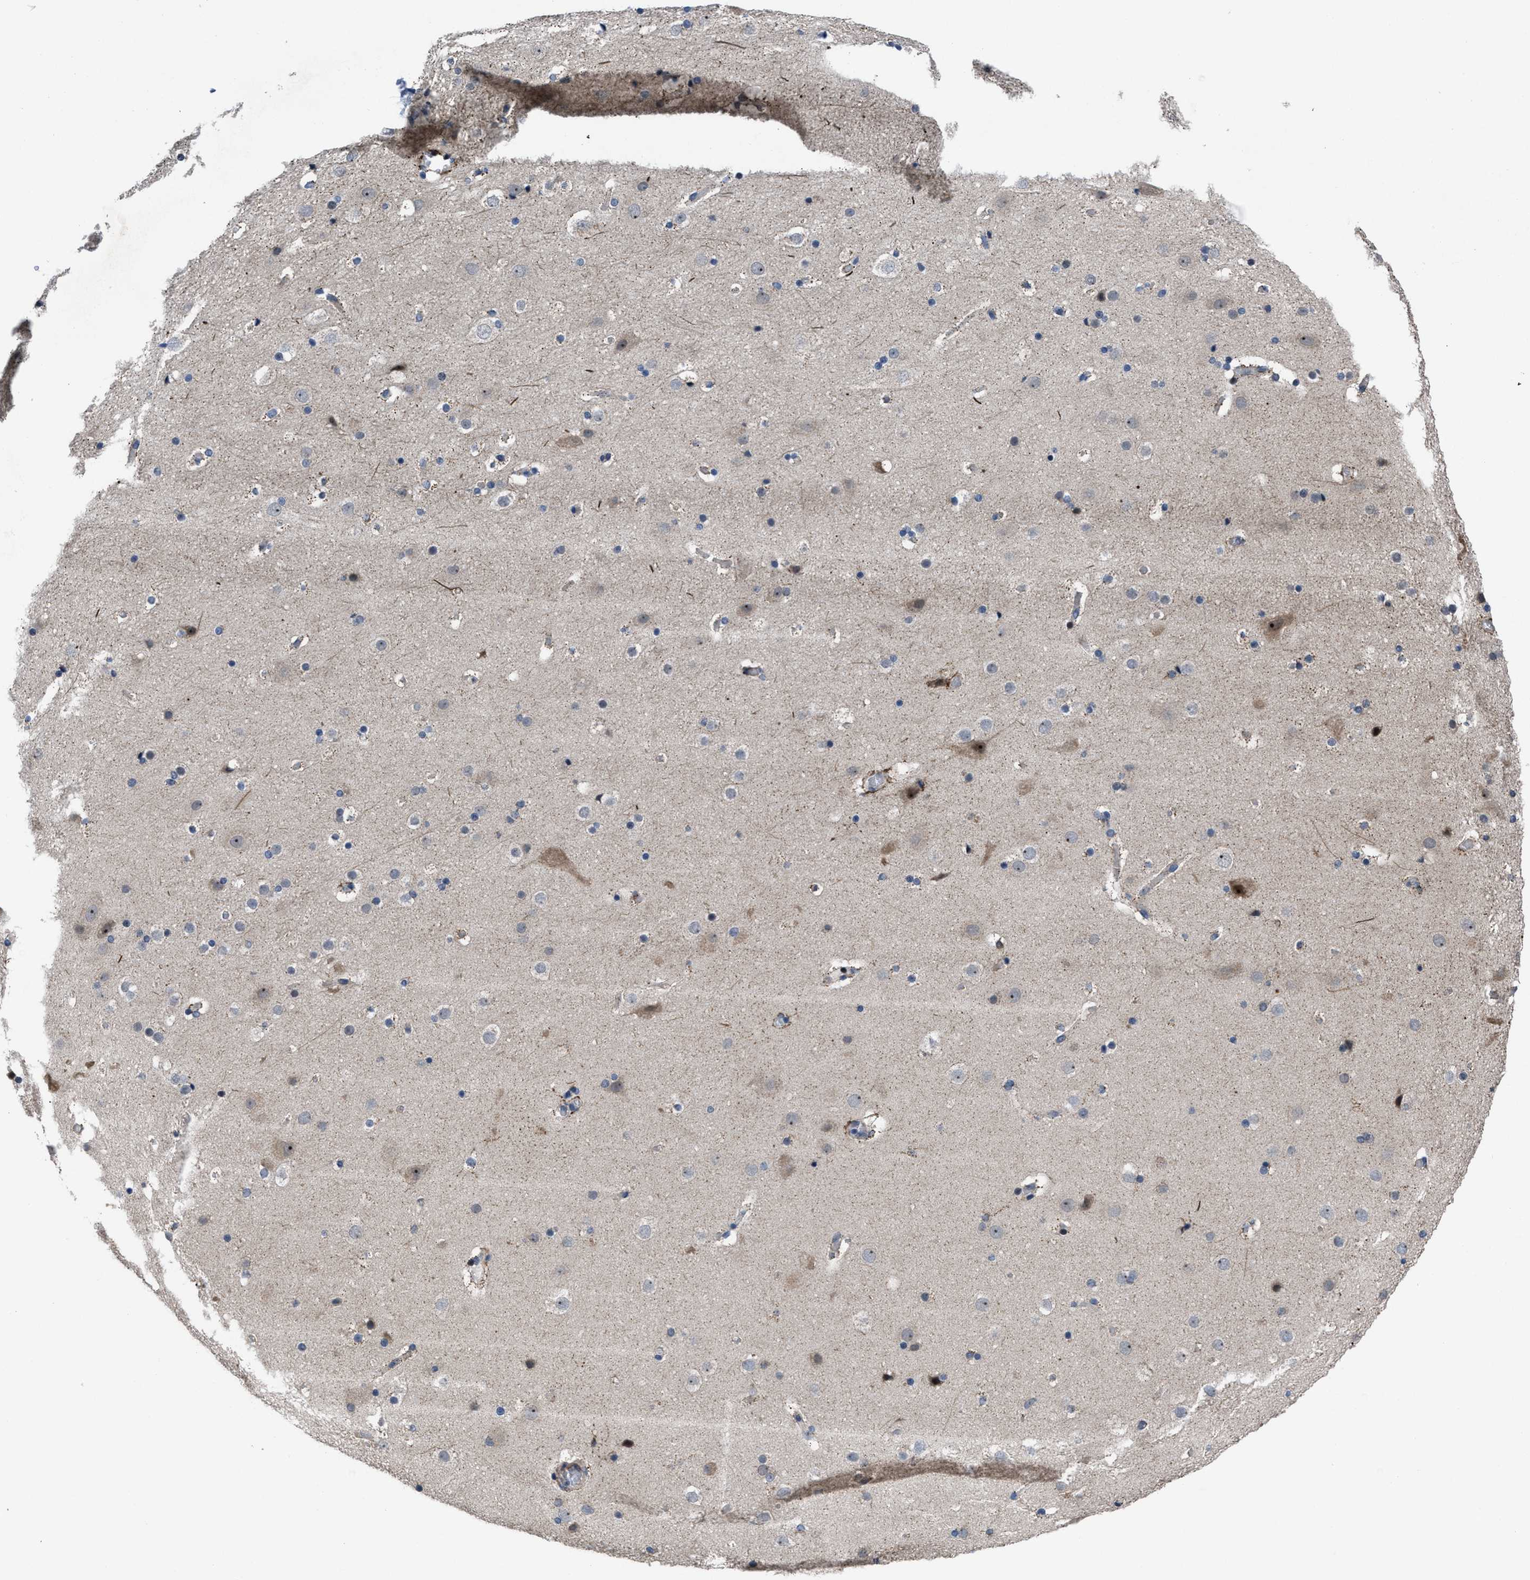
{"staining": {"intensity": "negative", "quantity": "none", "location": "none"}, "tissue": "cerebral cortex", "cell_type": "Endothelial cells", "image_type": "normal", "snomed": [{"axis": "morphology", "description": "Normal tissue, NOS"}, {"axis": "topography", "description": "Cerebral cortex"}], "caption": "IHC of normal human cerebral cortex demonstrates no positivity in endothelial cells. The staining was performed using DAB to visualize the protein expression in brown, while the nuclei were stained in blue with hematoxylin (Magnification: 20x).", "gene": "HAUS6", "patient": {"sex": "male", "age": 57}}